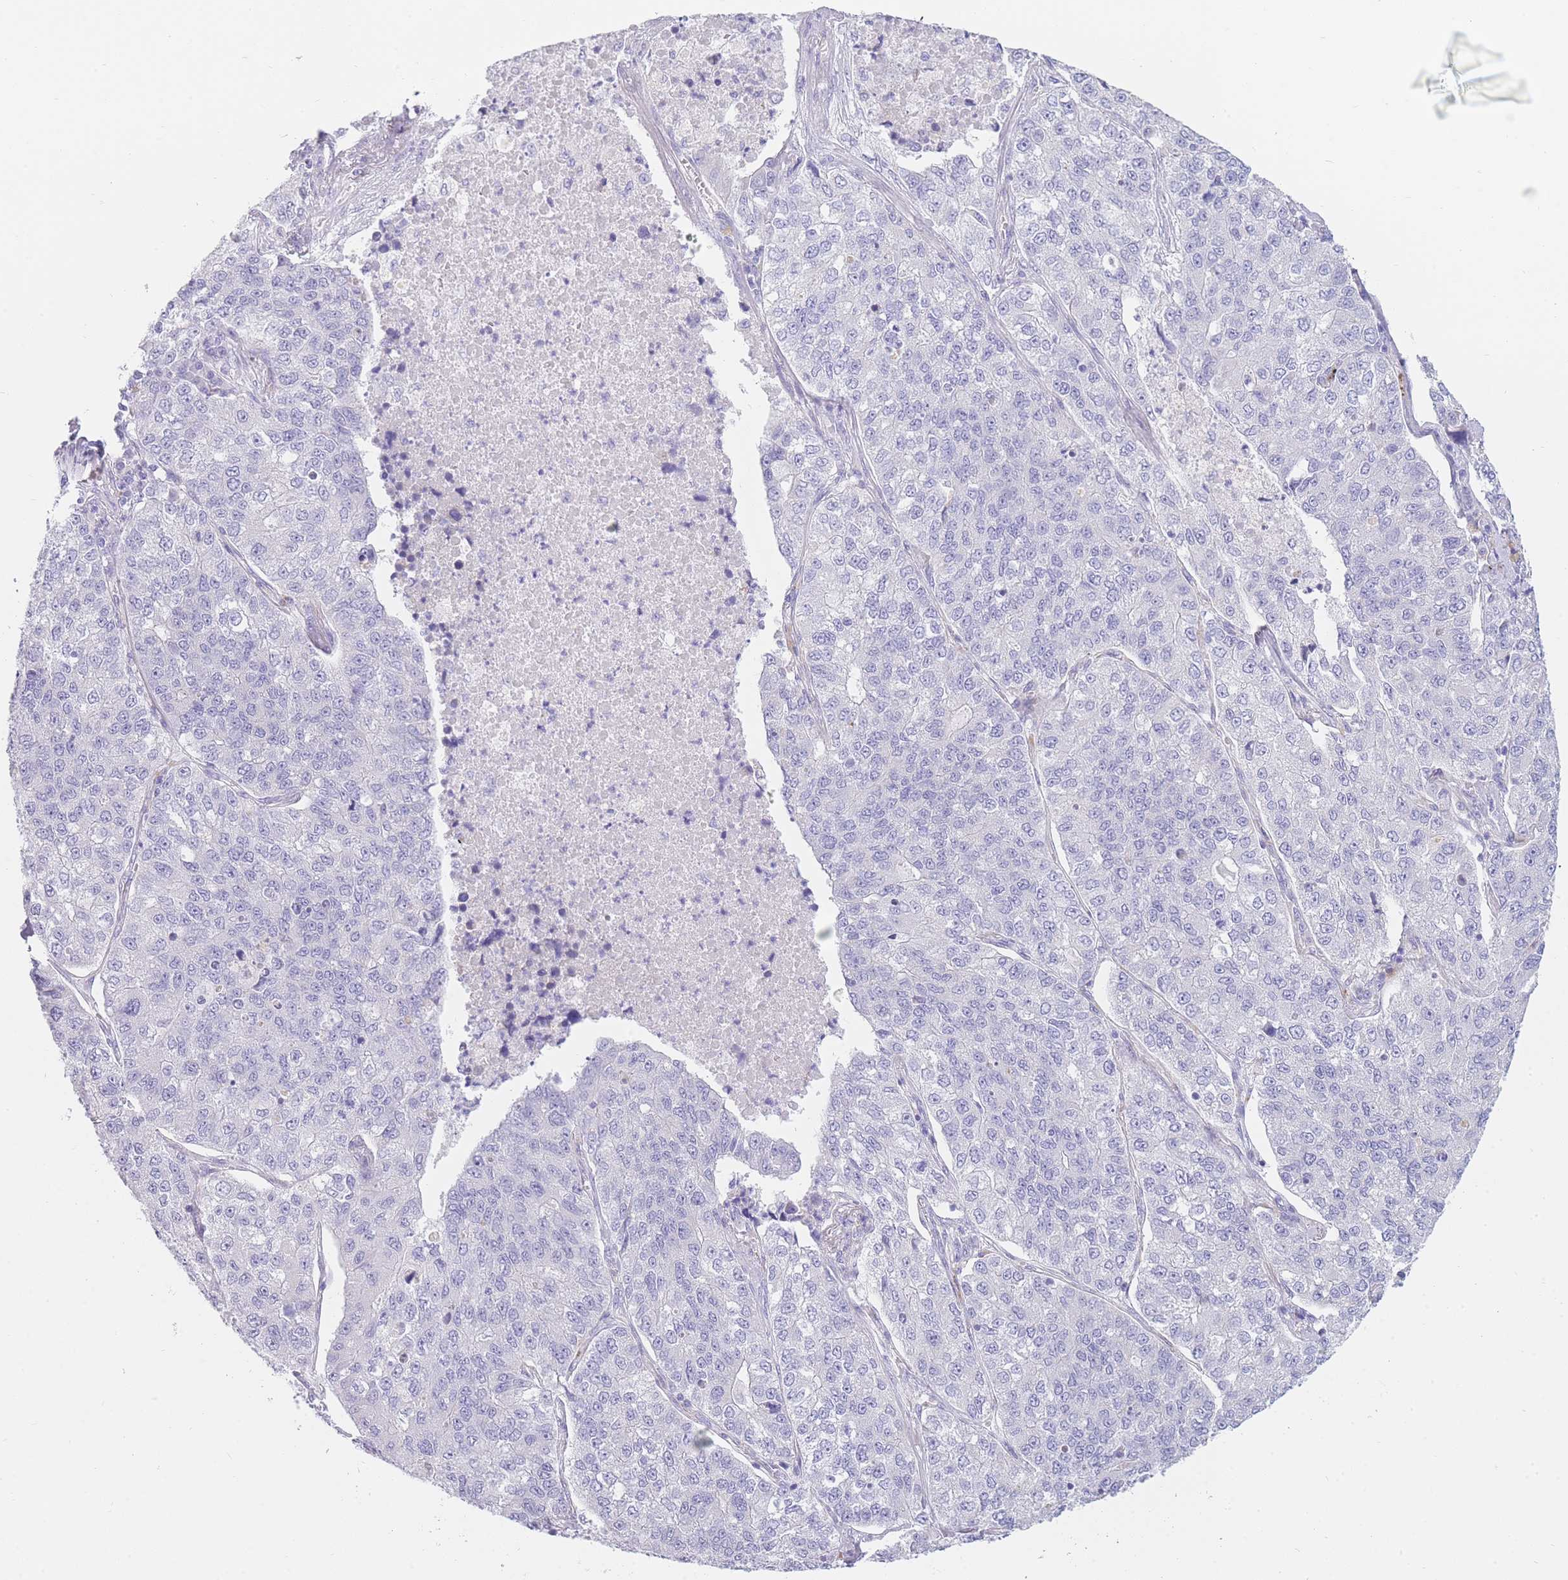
{"staining": {"intensity": "negative", "quantity": "none", "location": "none"}, "tissue": "lung cancer", "cell_type": "Tumor cells", "image_type": "cancer", "snomed": [{"axis": "morphology", "description": "Adenocarcinoma, NOS"}, {"axis": "topography", "description": "Lung"}], "caption": "The image demonstrates no staining of tumor cells in lung adenocarcinoma.", "gene": "UPK1A", "patient": {"sex": "male", "age": 49}}